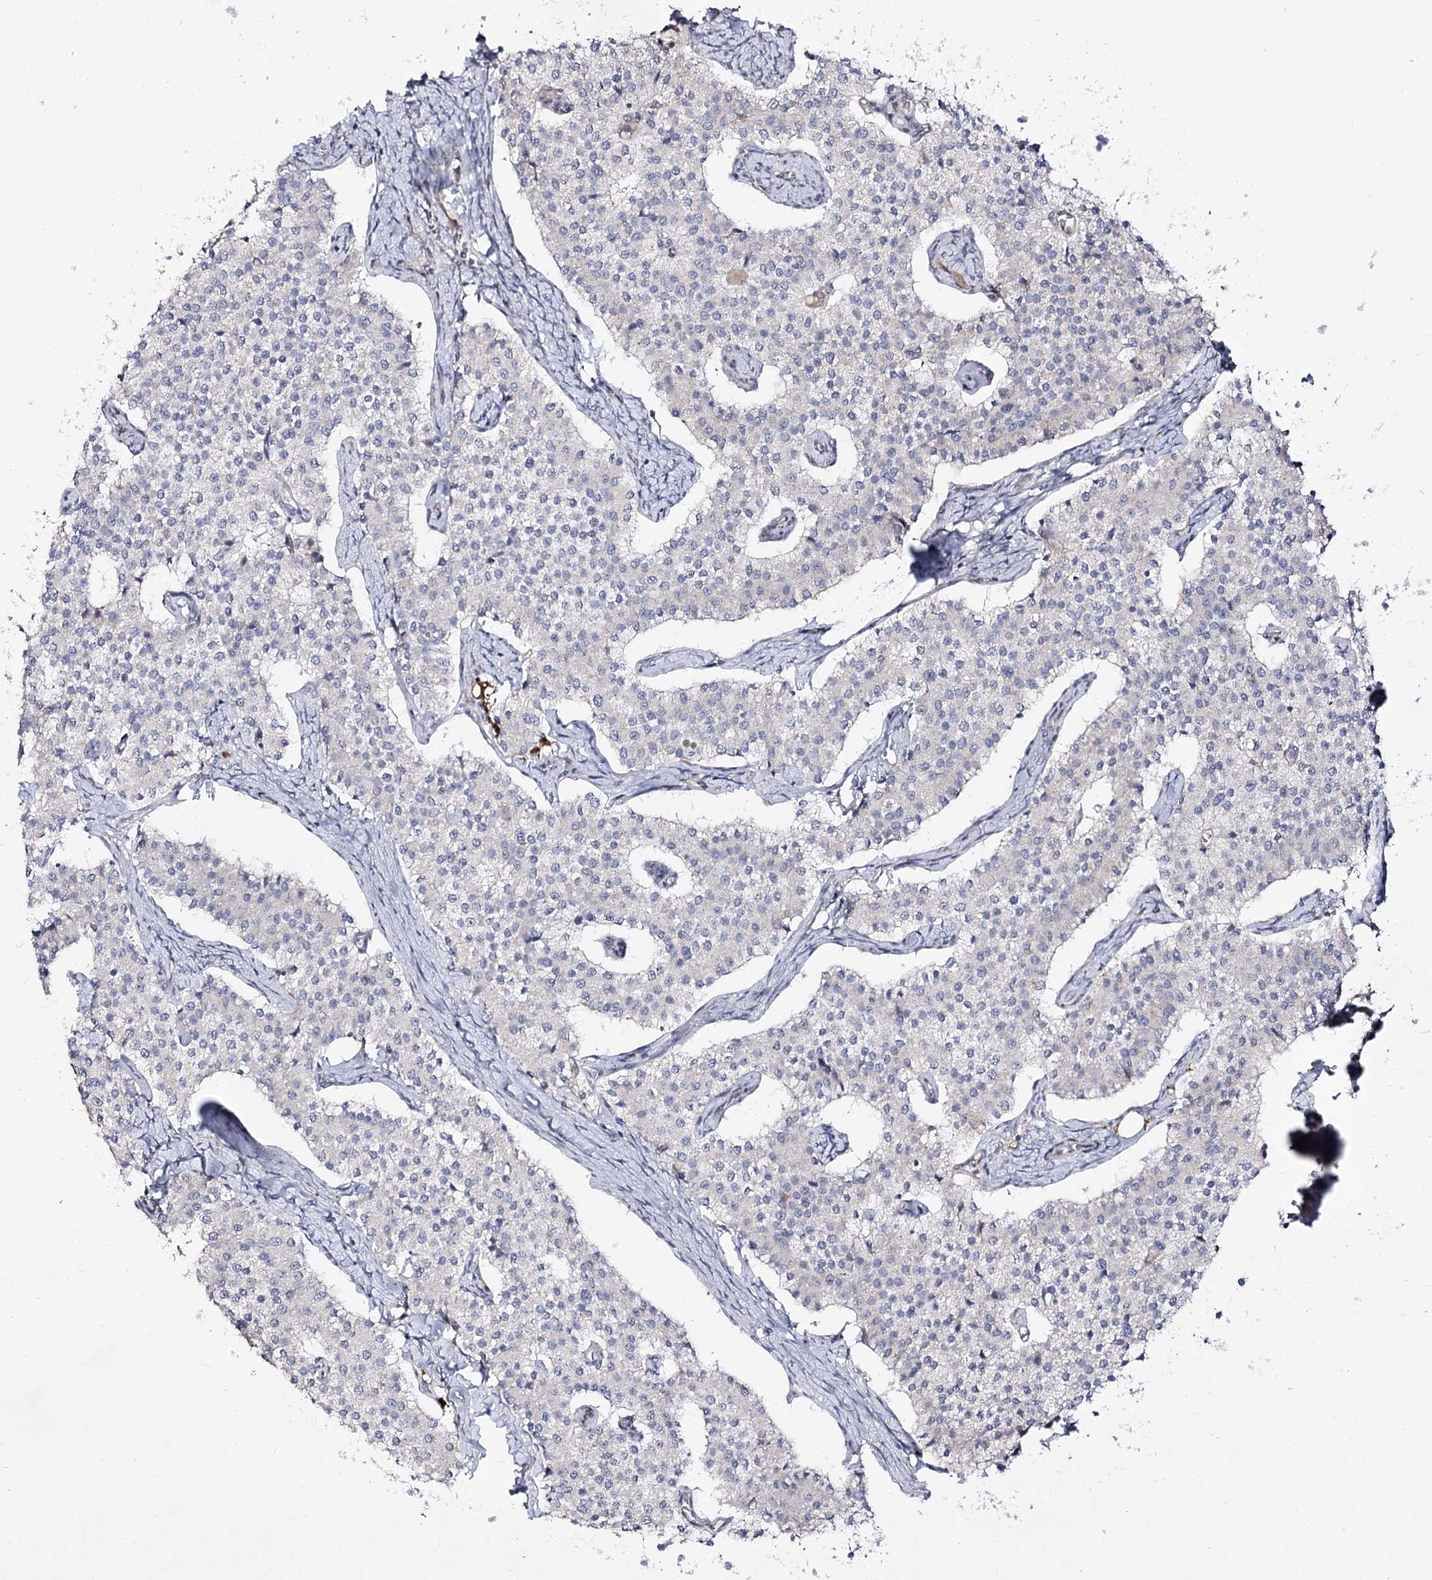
{"staining": {"intensity": "negative", "quantity": "none", "location": "none"}, "tissue": "carcinoid", "cell_type": "Tumor cells", "image_type": "cancer", "snomed": [{"axis": "morphology", "description": "Carcinoid, malignant, NOS"}, {"axis": "topography", "description": "Colon"}], "caption": "DAB (3,3'-diaminobenzidine) immunohistochemical staining of human carcinoid exhibits no significant staining in tumor cells. Brightfield microscopy of immunohistochemistry stained with DAB (brown) and hematoxylin (blue), captured at high magnification.", "gene": "C11orf80", "patient": {"sex": "female", "age": 52}}